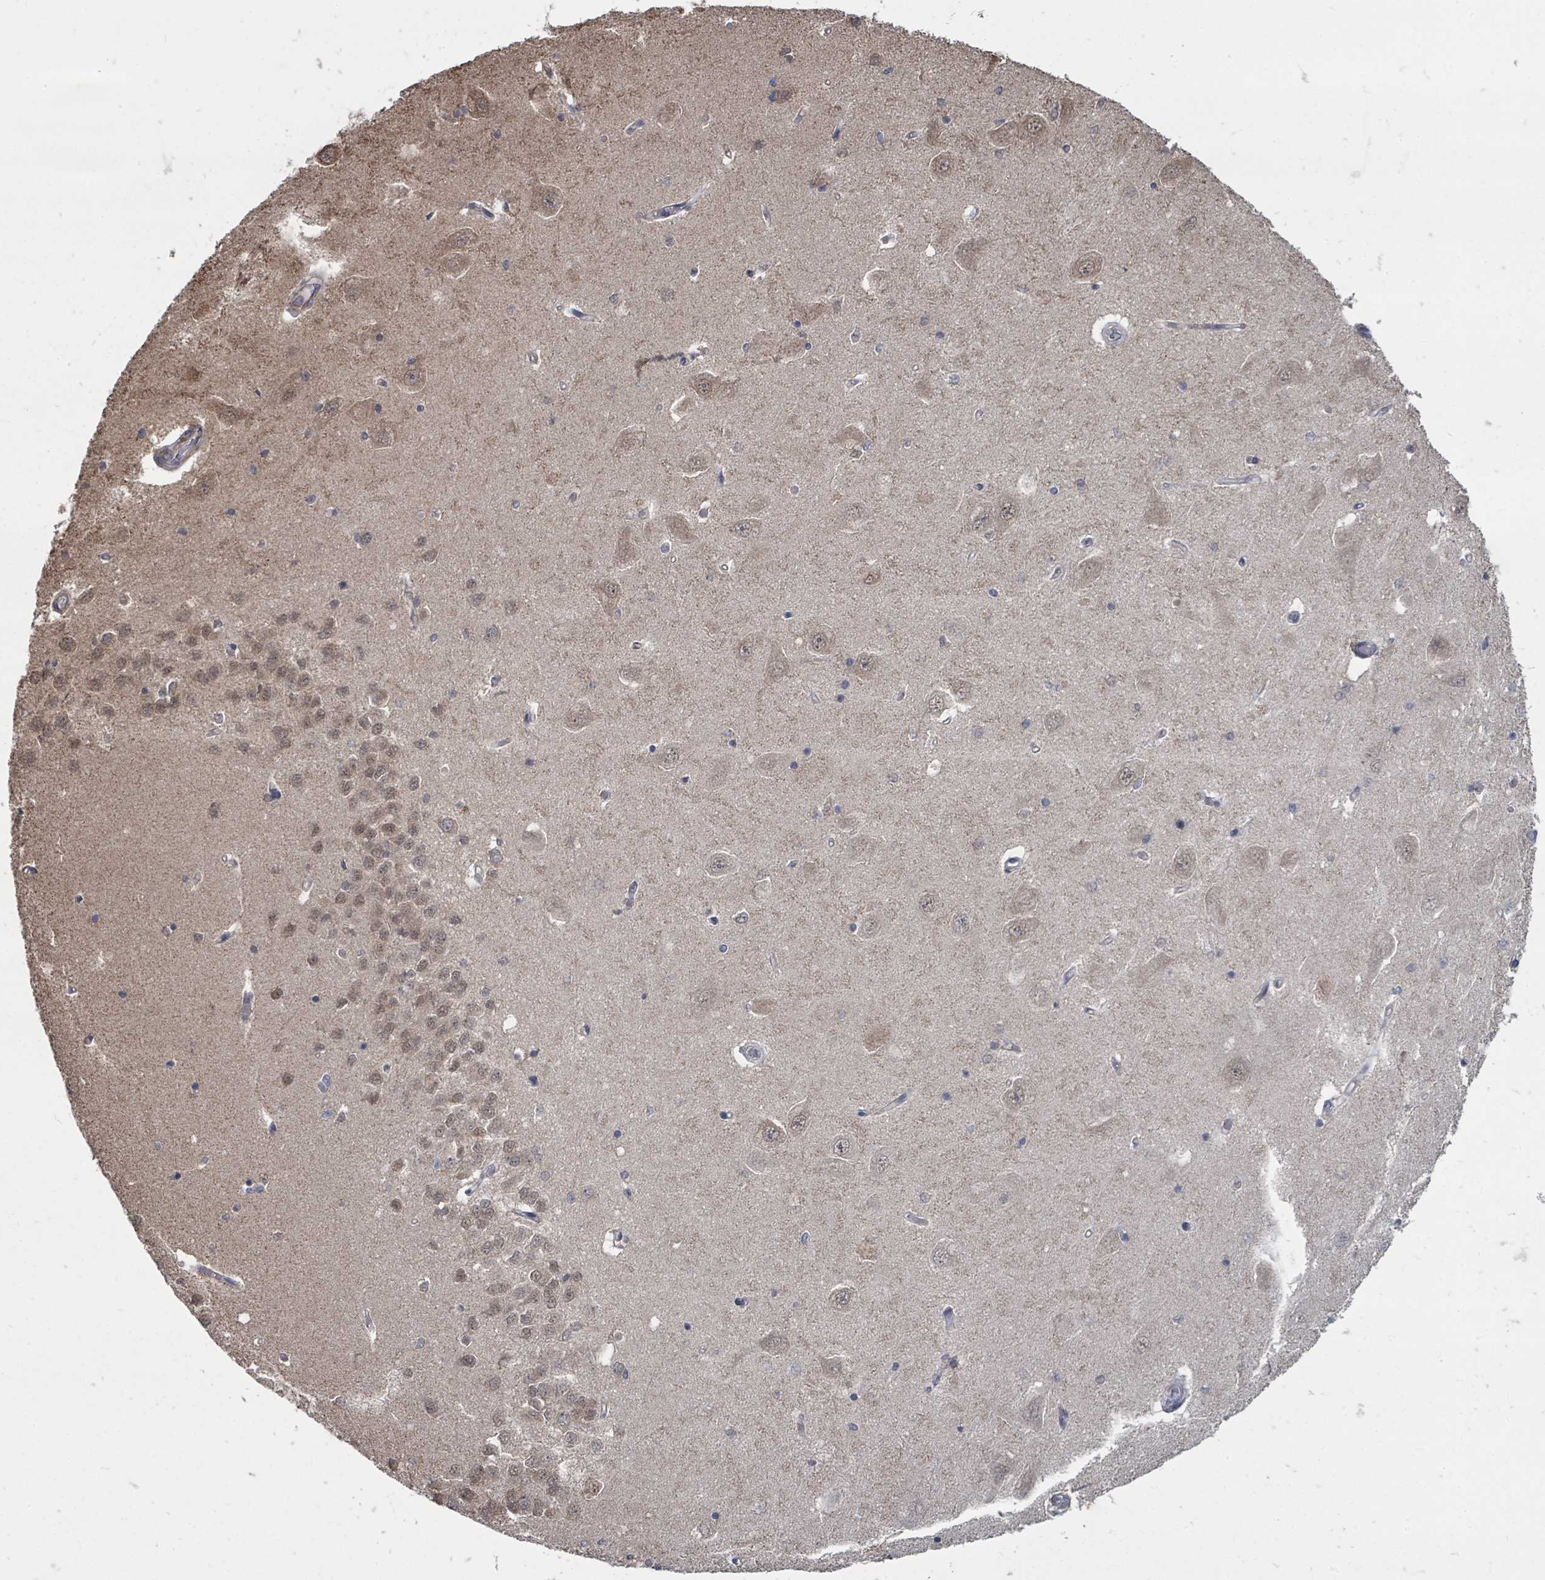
{"staining": {"intensity": "negative", "quantity": "none", "location": "none"}, "tissue": "hippocampus", "cell_type": "Glial cells", "image_type": "normal", "snomed": [{"axis": "morphology", "description": "Normal tissue, NOS"}, {"axis": "topography", "description": "Hippocampus"}], "caption": "This is an immunohistochemistry photomicrograph of normal human hippocampus. There is no expression in glial cells.", "gene": "MAGOHB", "patient": {"sex": "male", "age": 45}}